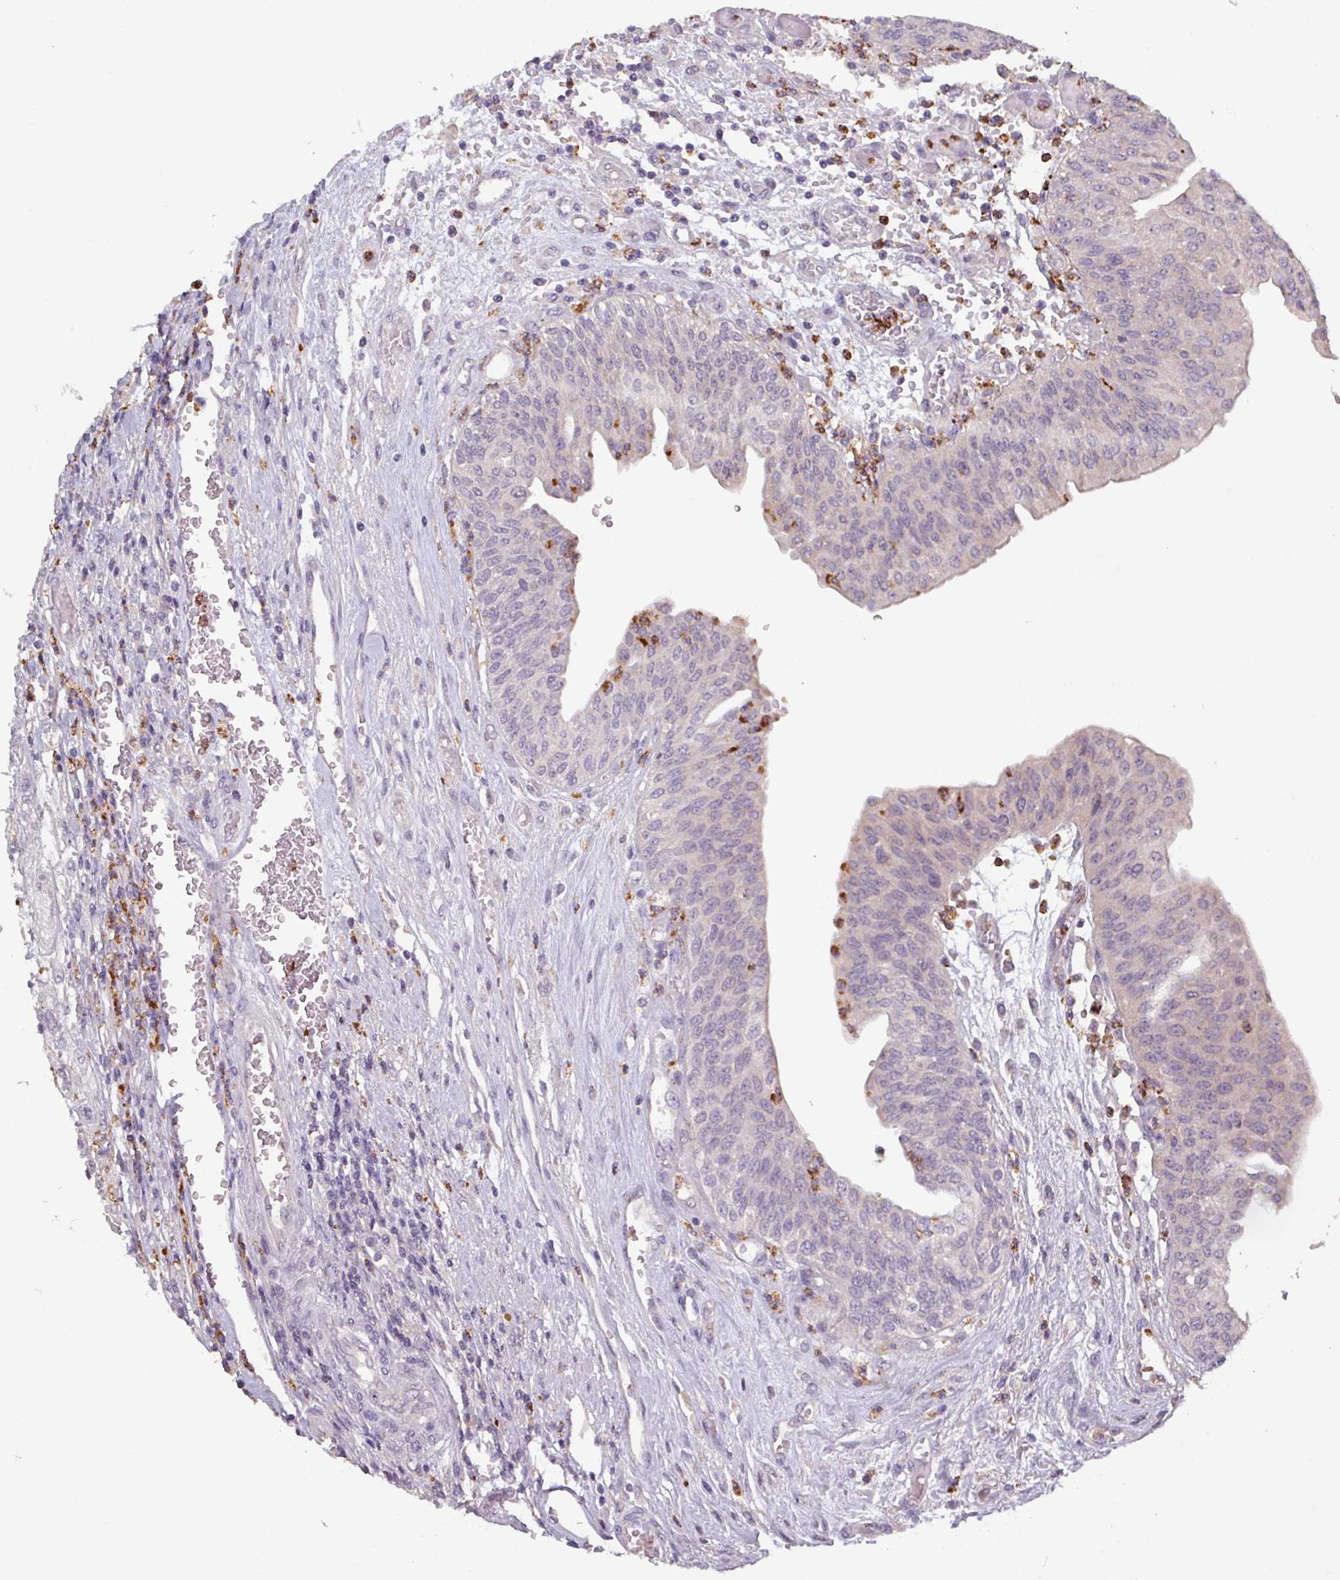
{"staining": {"intensity": "negative", "quantity": "none", "location": "none"}, "tissue": "urothelial cancer", "cell_type": "Tumor cells", "image_type": "cancer", "snomed": [{"axis": "morphology", "description": "Urothelial carcinoma, High grade"}, {"axis": "topography", "description": "Urinary bladder"}], "caption": "A photomicrograph of human urothelial cancer is negative for staining in tumor cells.", "gene": "PRAMEF8", "patient": {"sex": "female", "age": 79}}